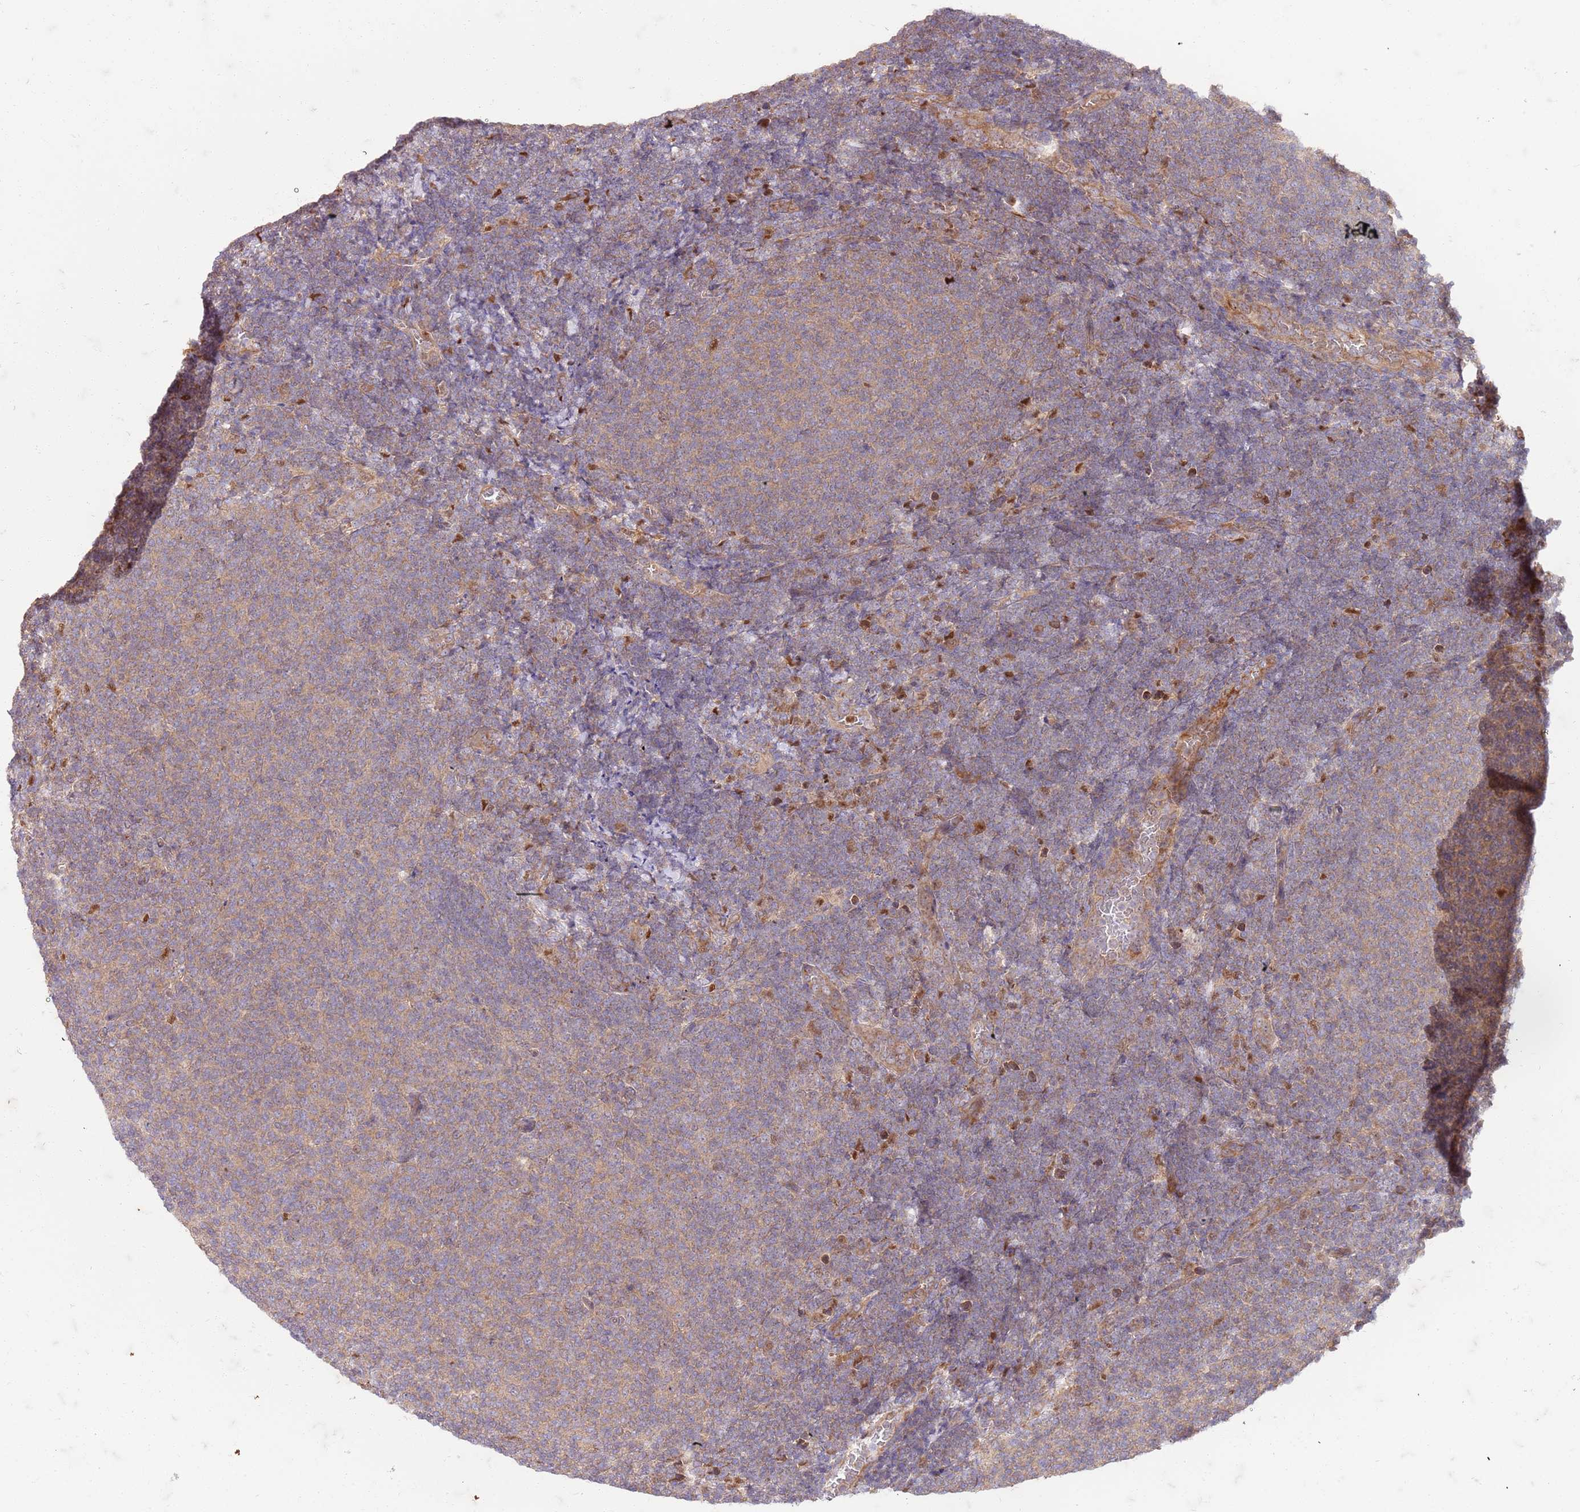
{"staining": {"intensity": "weak", "quantity": "<25%", "location": "cytoplasmic/membranous"}, "tissue": "lymphoma", "cell_type": "Tumor cells", "image_type": "cancer", "snomed": [{"axis": "morphology", "description": "Malignant lymphoma, non-Hodgkin's type, Low grade"}, {"axis": "topography", "description": "Lymph node"}], "caption": "Immunohistochemistry image of neoplastic tissue: human lymphoma stained with DAB (3,3'-diaminobenzidine) demonstrates no significant protein staining in tumor cells.", "gene": "OSBP", "patient": {"sex": "male", "age": 66}}